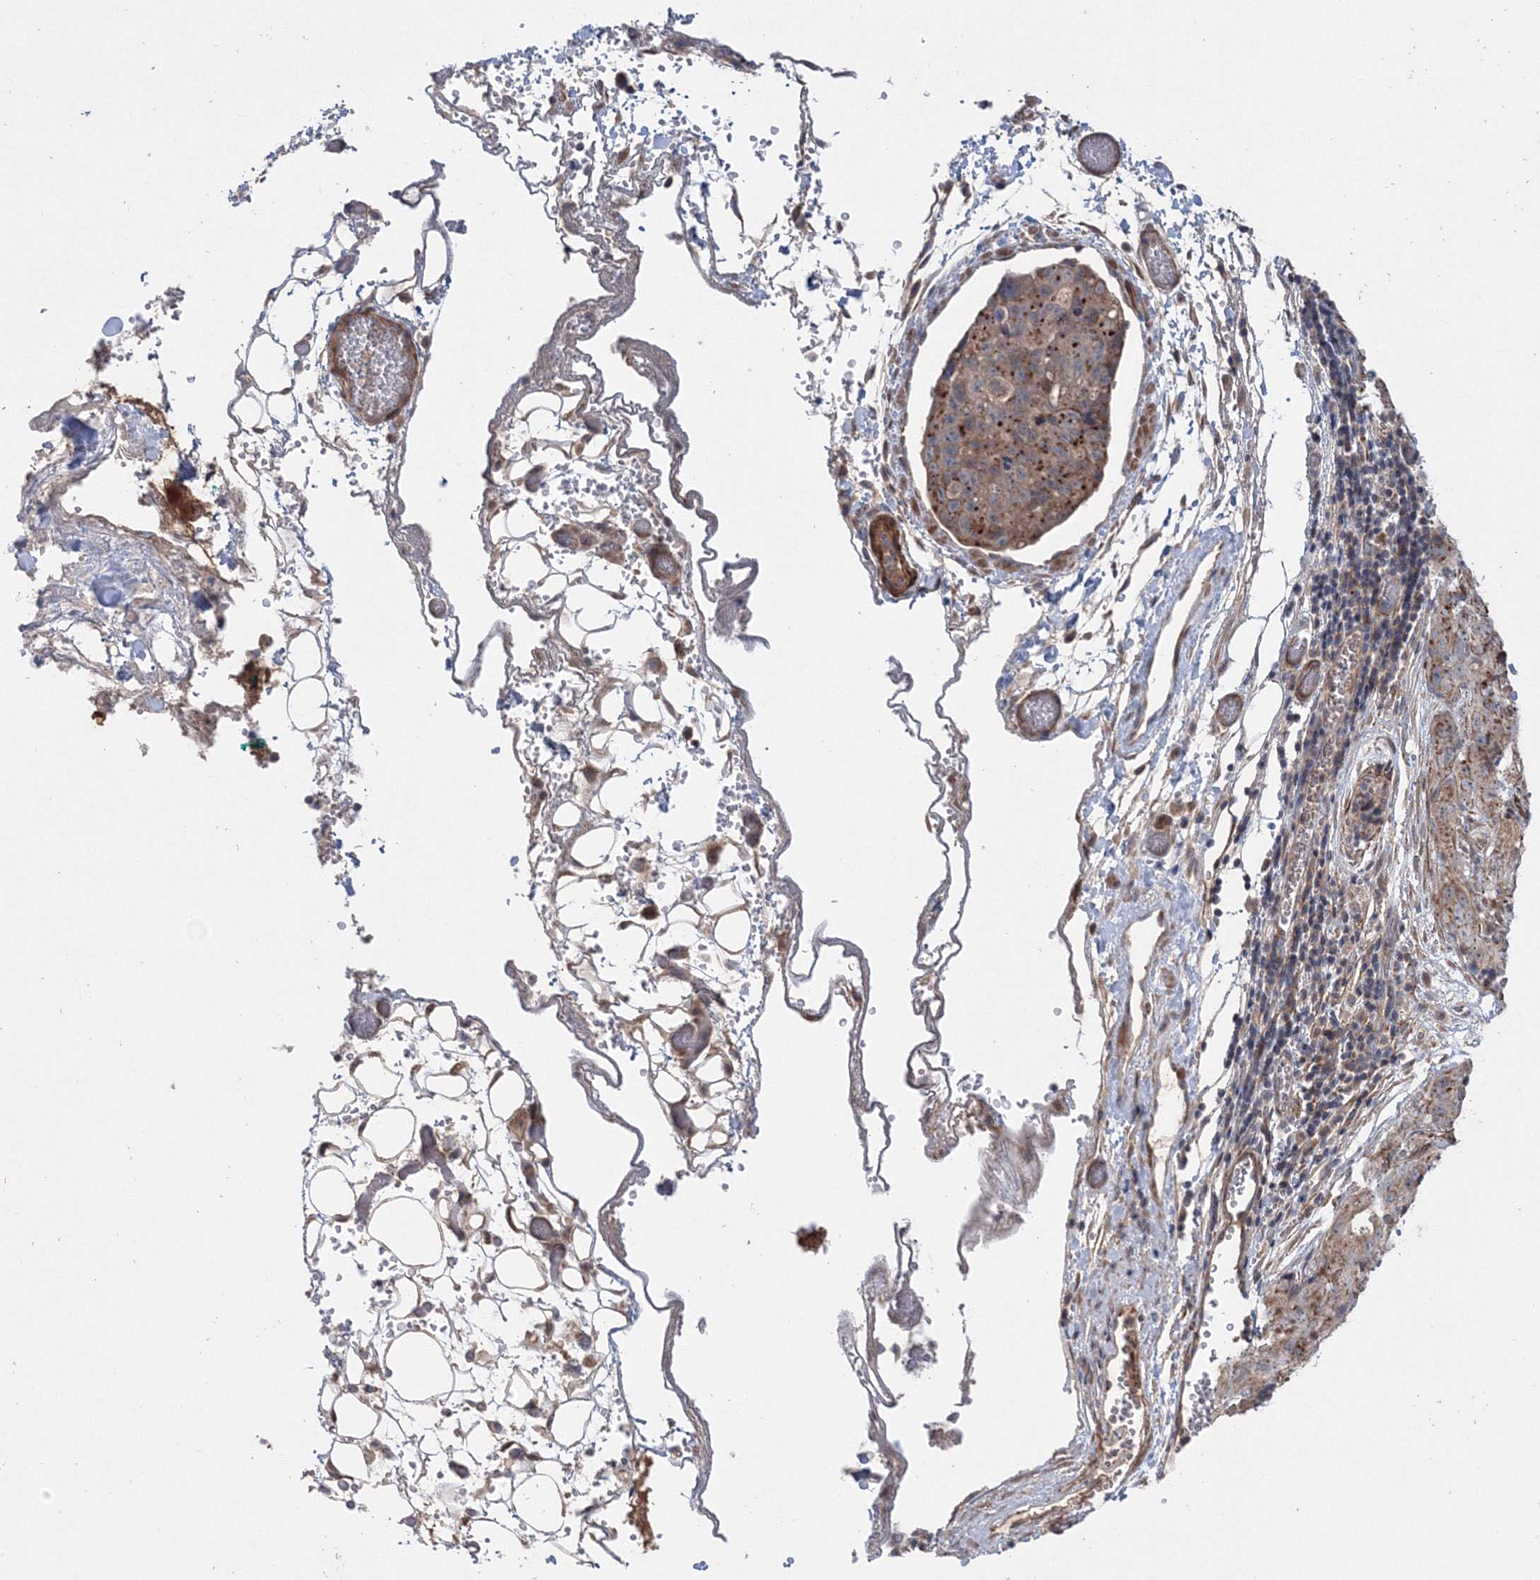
{"staining": {"intensity": "moderate", "quantity": ">75%", "location": "cytoplasmic/membranous"}, "tissue": "stomach cancer", "cell_type": "Tumor cells", "image_type": "cancer", "snomed": [{"axis": "morphology", "description": "Normal tissue, NOS"}, {"axis": "morphology", "description": "Adenocarcinoma, NOS"}, {"axis": "topography", "description": "Lymph node"}, {"axis": "topography", "description": "Stomach"}], "caption": "IHC photomicrograph of human stomach cancer stained for a protein (brown), which shows medium levels of moderate cytoplasmic/membranous positivity in approximately >75% of tumor cells.", "gene": "NOA1", "patient": {"sex": "male", "age": 48}}